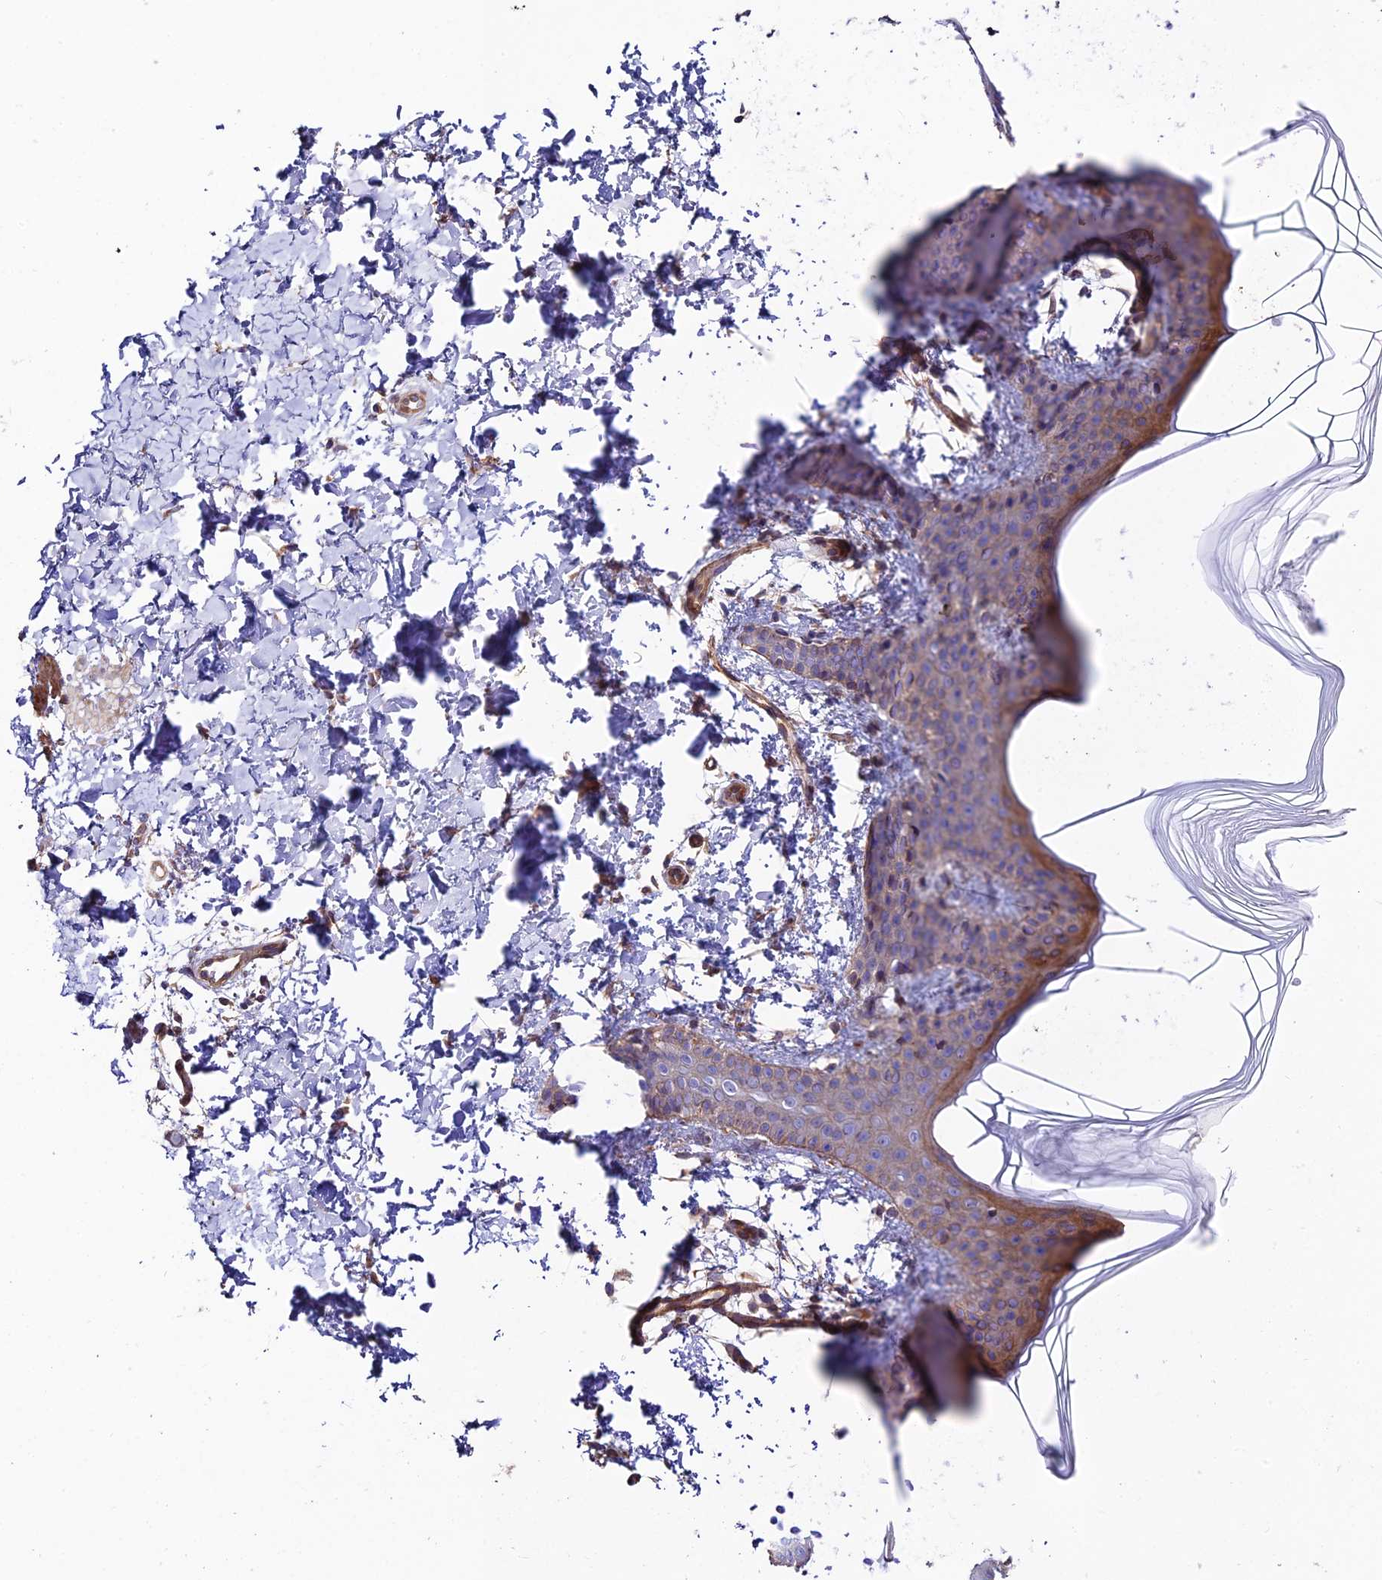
{"staining": {"intensity": "moderate", "quantity": "<25%", "location": "cytoplasmic/membranous"}, "tissue": "skin", "cell_type": "Fibroblasts", "image_type": "normal", "snomed": [{"axis": "morphology", "description": "Normal tissue, NOS"}, {"axis": "topography", "description": "Skin"}], "caption": "Protein analysis of unremarkable skin exhibits moderate cytoplasmic/membranous positivity in about <25% of fibroblasts. Immunohistochemistry (ihc) stains the protein in brown and the nuclei are stained blue.", "gene": "QRFP", "patient": {"sex": "male", "age": 36}}